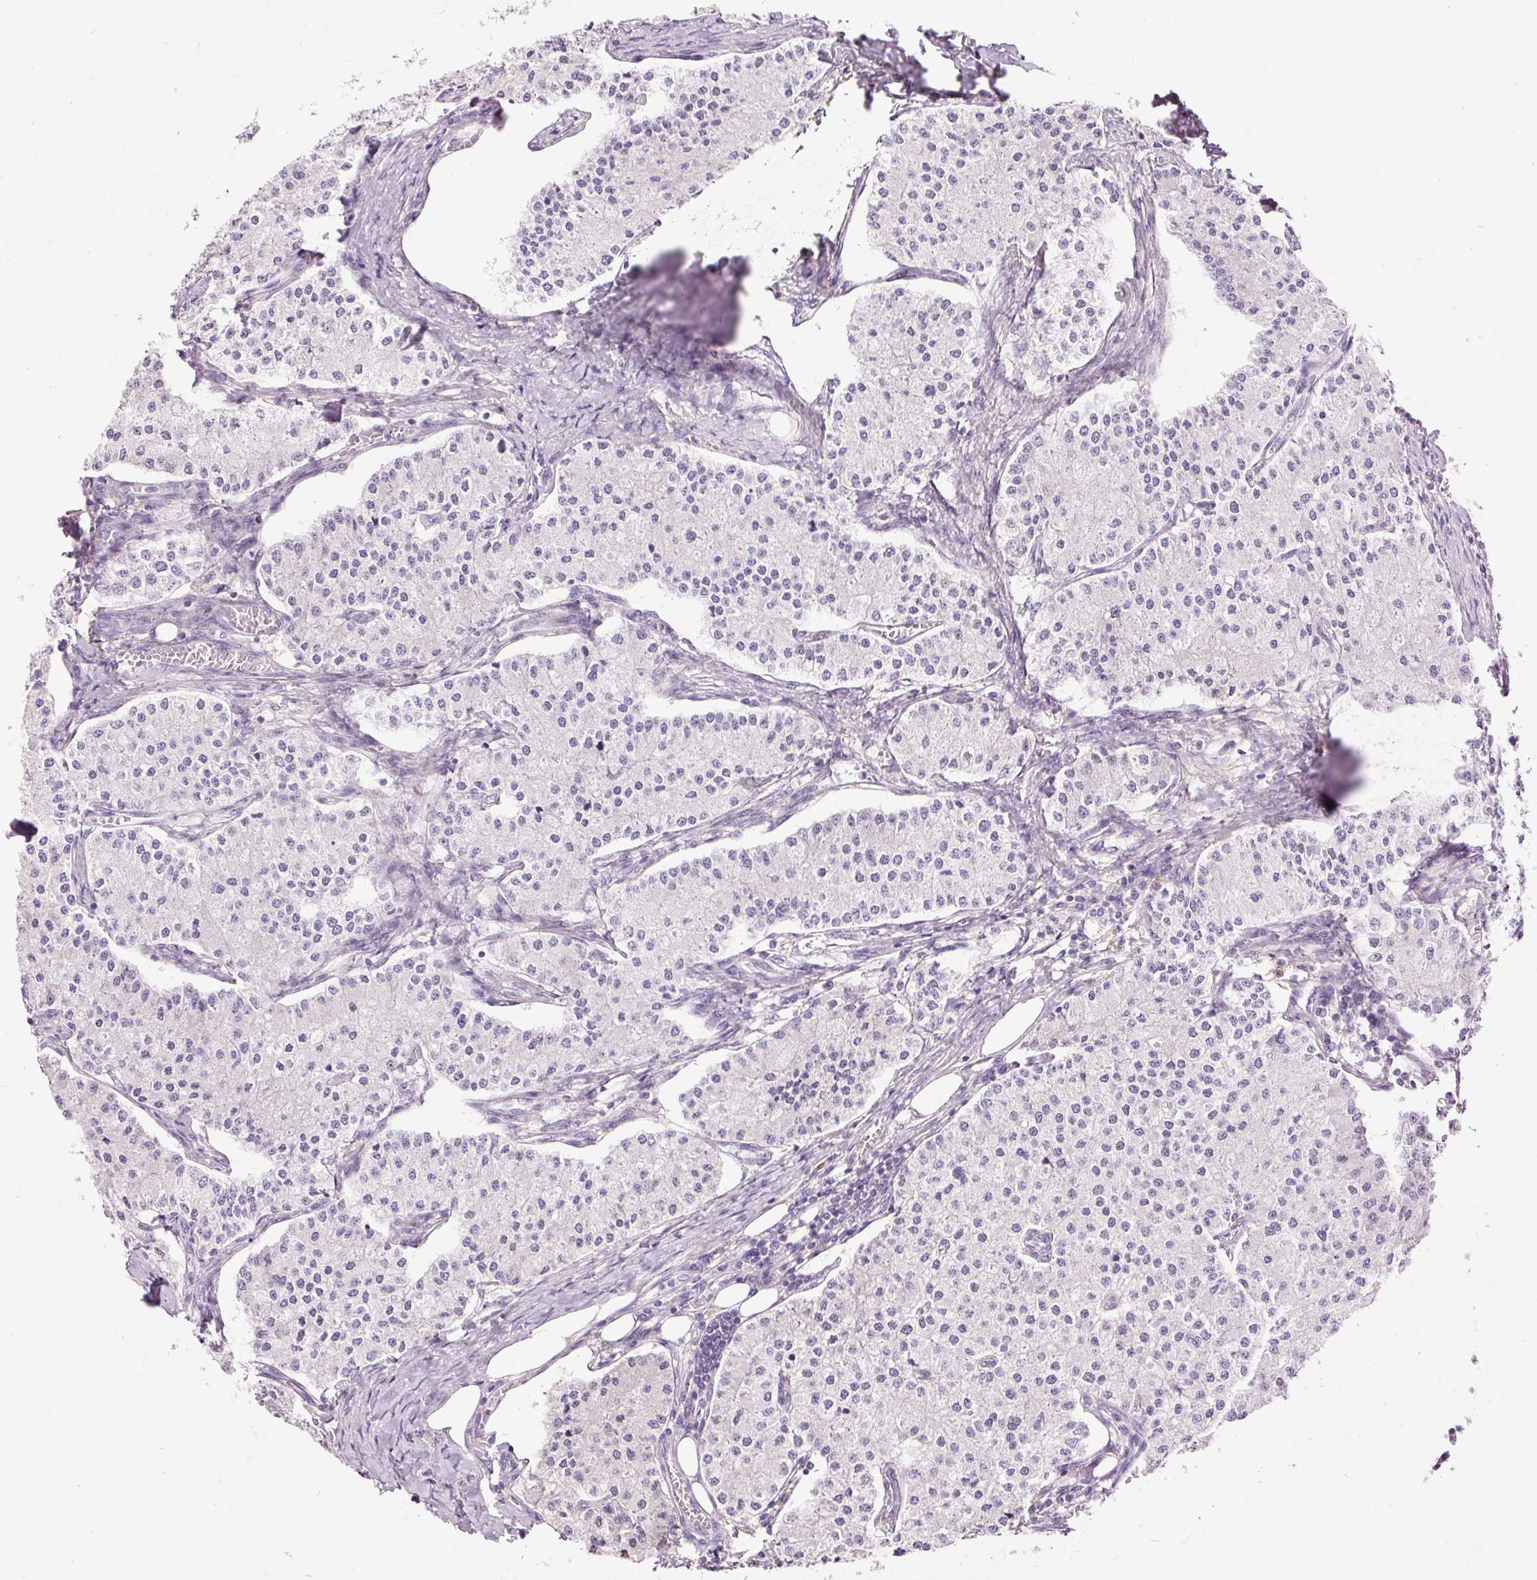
{"staining": {"intensity": "negative", "quantity": "none", "location": "none"}, "tissue": "carcinoid", "cell_type": "Tumor cells", "image_type": "cancer", "snomed": [{"axis": "morphology", "description": "Carcinoid, malignant, NOS"}, {"axis": "topography", "description": "Colon"}], "caption": "Immunohistochemical staining of carcinoid reveals no significant positivity in tumor cells.", "gene": "DOK6", "patient": {"sex": "female", "age": 52}}